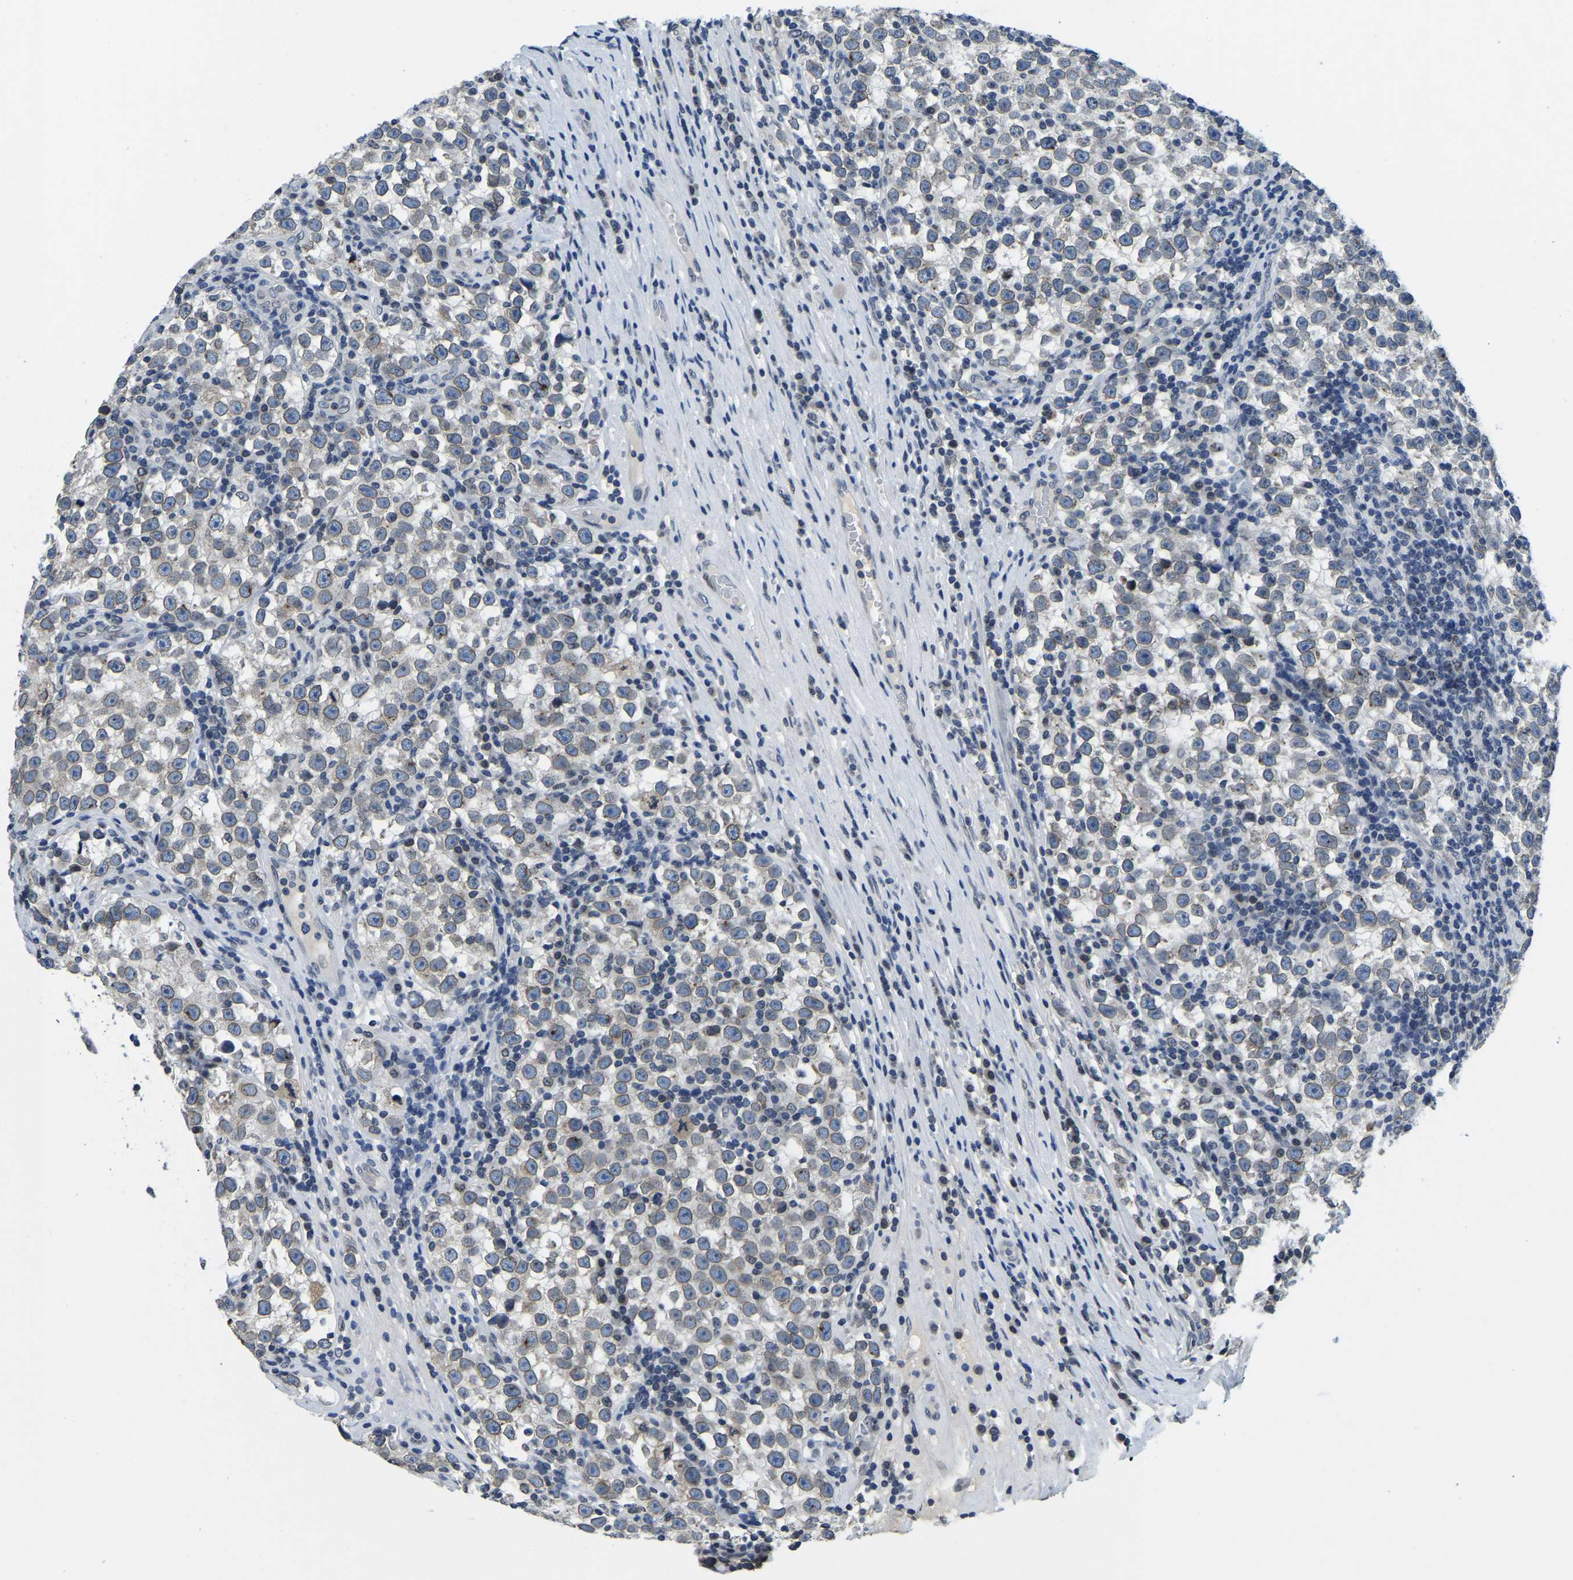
{"staining": {"intensity": "weak", "quantity": ">75%", "location": "cytoplasmic/membranous,nuclear"}, "tissue": "testis cancer", "cell_type": "Tumor cells", "image_type": "cancer", "snomed": [{"axis": "morphology", "description": "Normal tissue, NOS"}, {"axis": "morphology", "description": "Seminoma, NOS"}, {"axis": "topography", "description": "Testis"}], "caption": "Testis cancer (seminoma) tissue displays weak cytoplasmic/membranous and nuclear staining in about >75% of tumor cells Nuclei are stained in blue.", "gene": "RANBP2", "patient": {"sex": "male", "age": 43}}